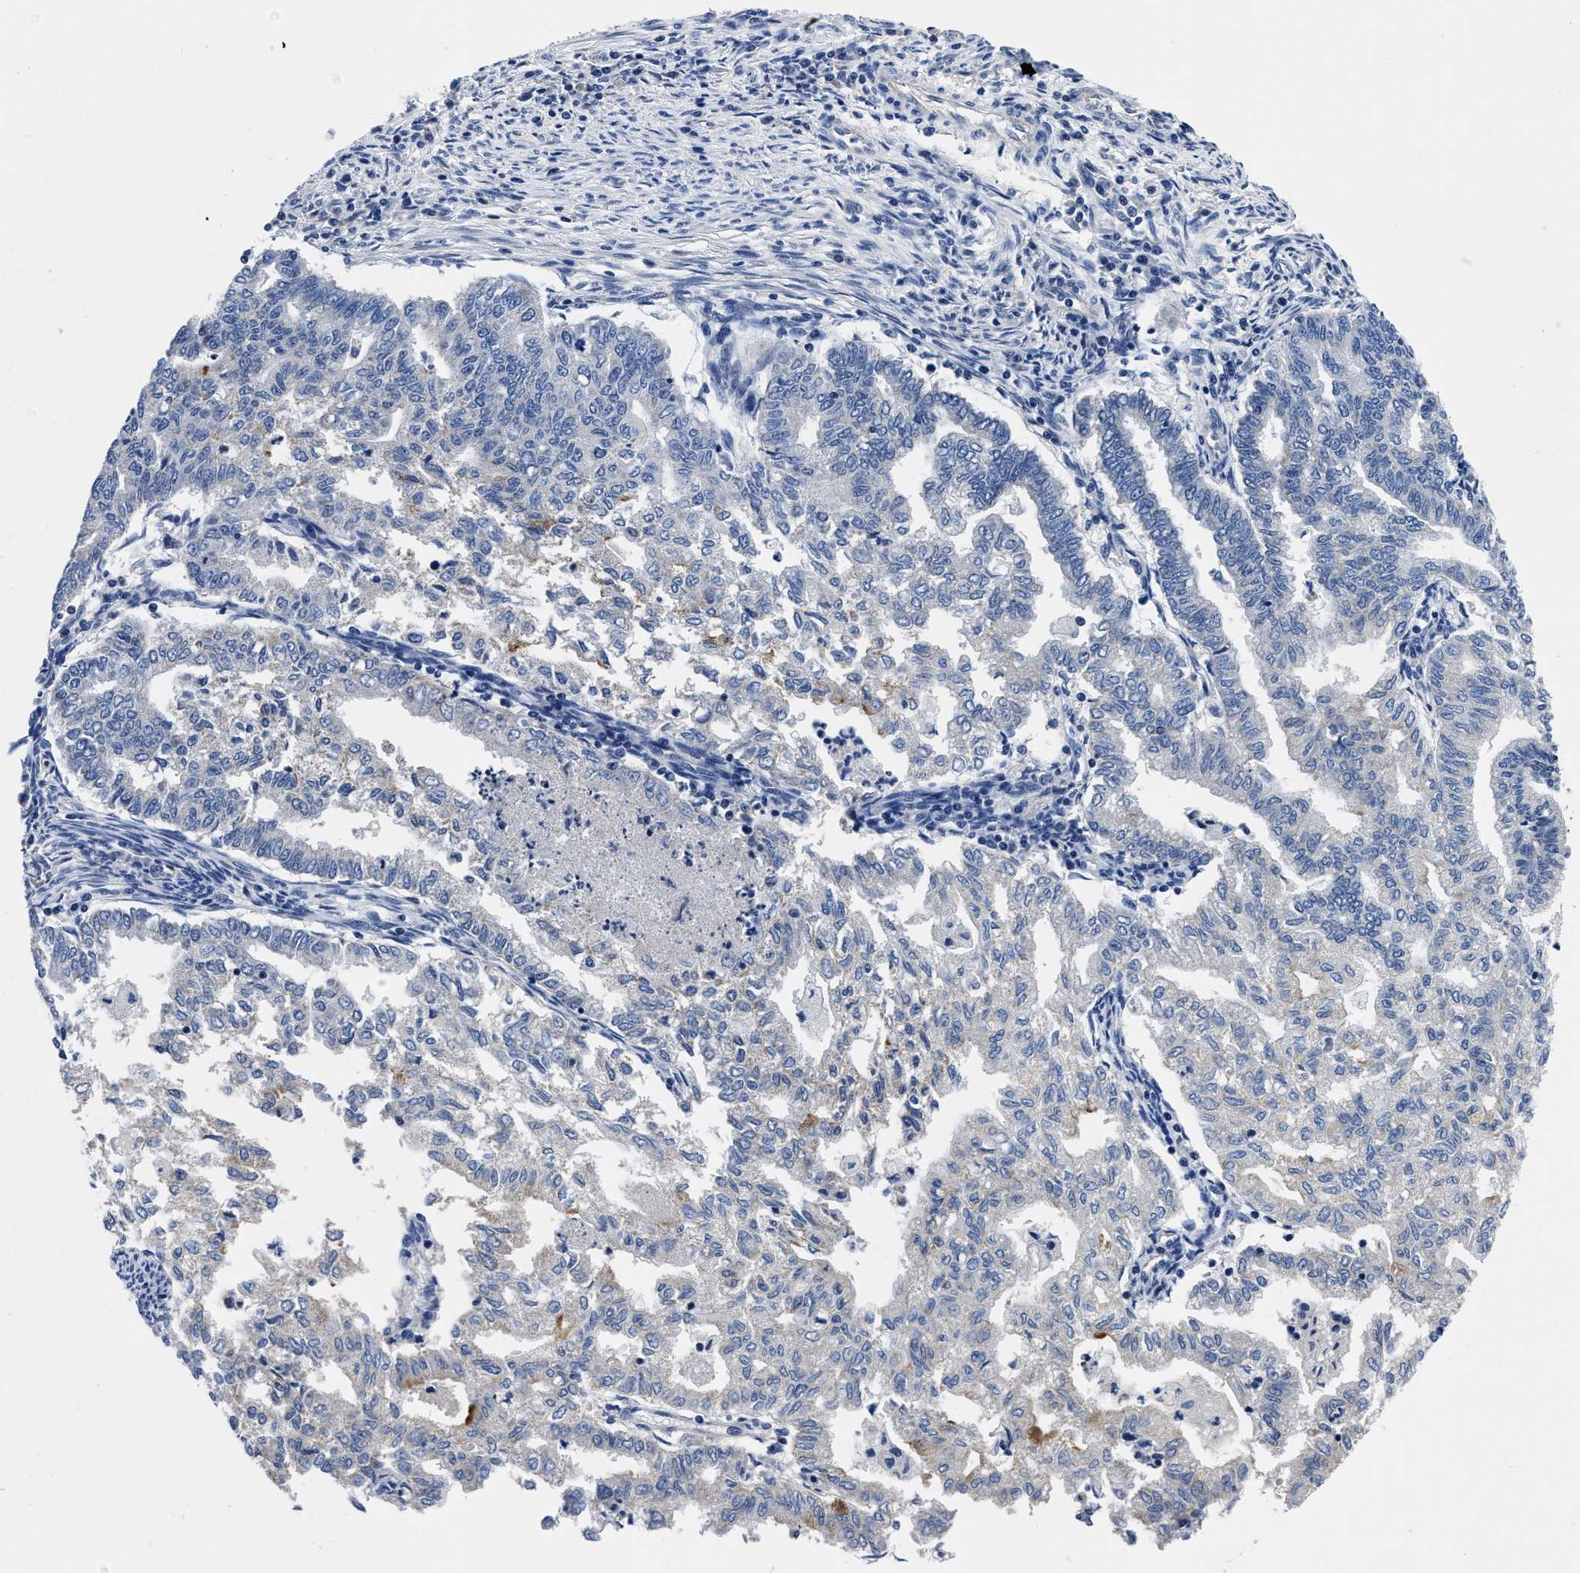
{"staining": {"intensity": "negative", "quantity": "none", "location": "none"}, "tissue": "endometrial cancer", "cell_type": "Tumor cells", "image_type": "cancer", "snomed": [{"axis": "morphology", "description": "Polyp, NOS"}, {"axis": "morphology", "description": "Adenocarcinoma, NOS"}, {"axis": "morphology", "description": "Adenoma, NOS"}, {"axis": "topography", "description": "Endometrium"}], "caption": "Tumor cells are negative for protein expression in human endometrial cancer (adenoma).", "gene": "SLC35F1", "patient": {"sex": "female", "age": 79}}